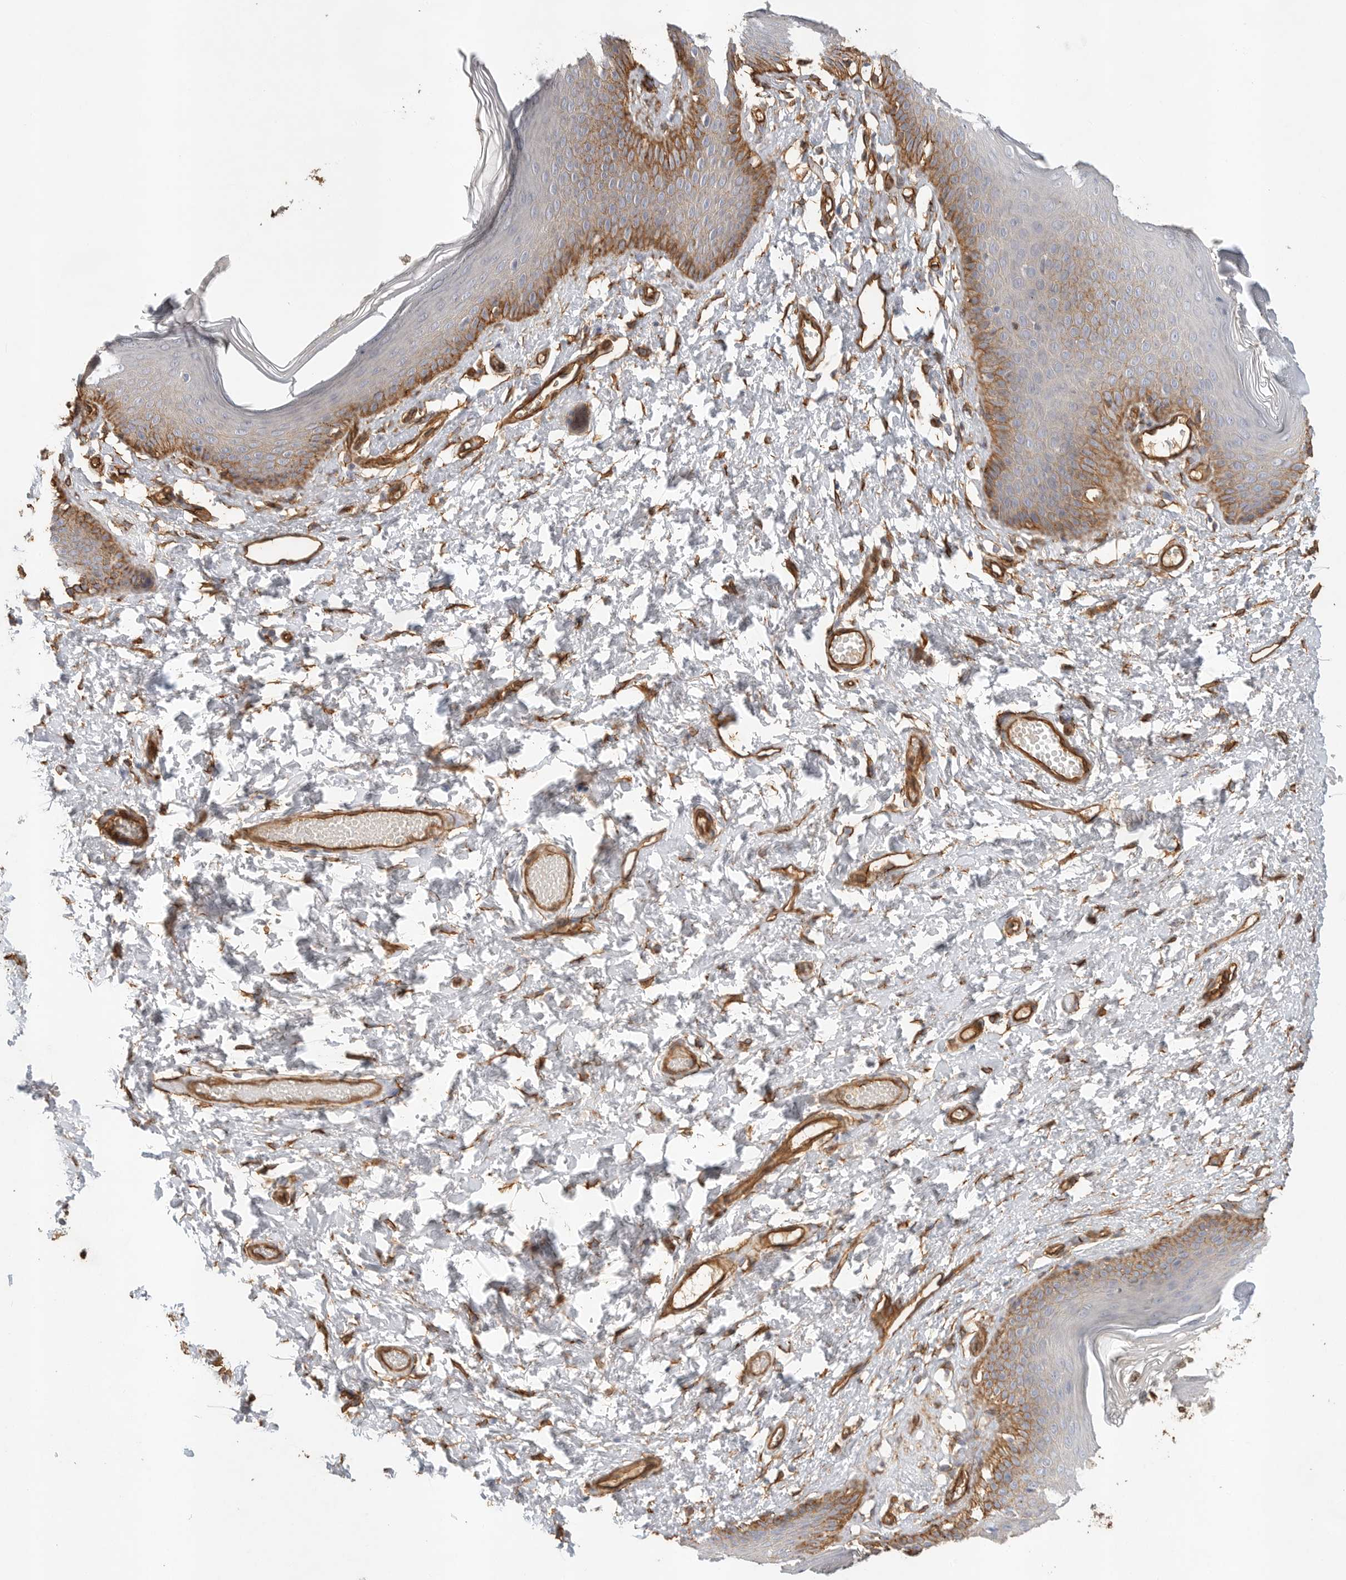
{"staining": {"intensity": "moderate", "quantity": "<25%", "location": "cytoplasmic/membranous"}, "tissue": "skin", "cell_type": "Epidermal cells", "image_type": "normal", "snomed": [{"axis": "morphology", "description": "Normal tissue, NOS"}, {"axis": "morphology", "description": "Inflammation, NOS"}, {"axis": "topography", "description": "Vulva"}], "caption": "A high-resolution micrograph shows immunohistochemistry (IHC) staining of unremarkable skin, which shows moderate cytoplasmic/membranous positivity in about <25% of epidermal cells.", "gene": "JMJD4", "patient": {"sex": "female", "age": 84}}